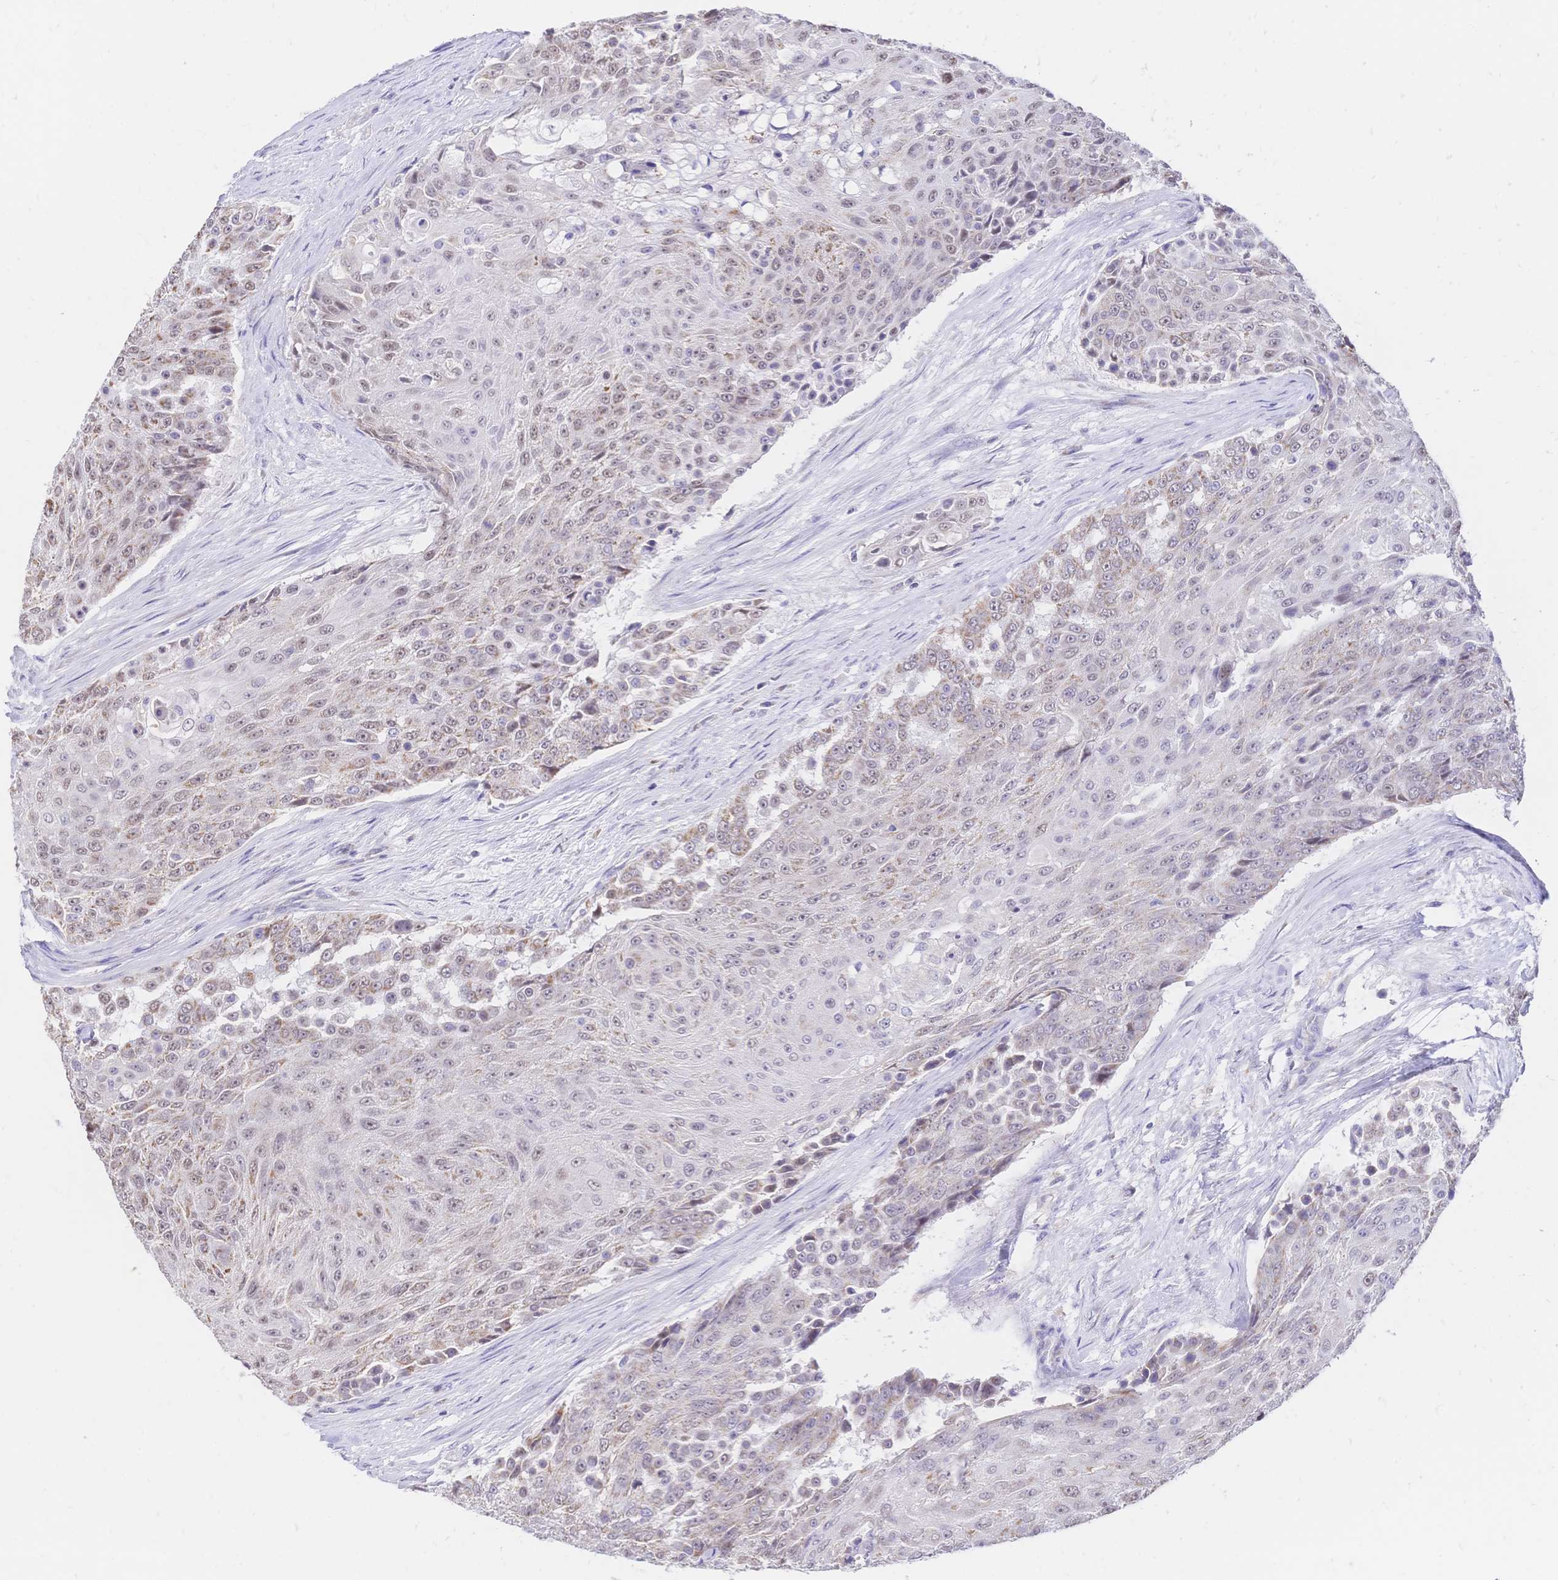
{"staining": {"intensity": "weak", "quantity": "25%-75%", "location": "cytoplasmic/membranous"}, "tissue": "urothelial cancer", "cell_type": "Tumor cells", "image_type": "cancer", "snomed": [{"axis": "morphology", "description": "Urothelial carcinoma, High grade"}, {"axis": "topography", "description": "Urinary bladder"}], "caption": "Immunohistochemistry (IHC) (DAB) staining of human urothelial cancer exhibits weak cytoplasmic/membranous protein expression in about 25%-75% of tumor cells.", "gene": "CLEC18B", "patient": {"sex": "female", "age": 63}}